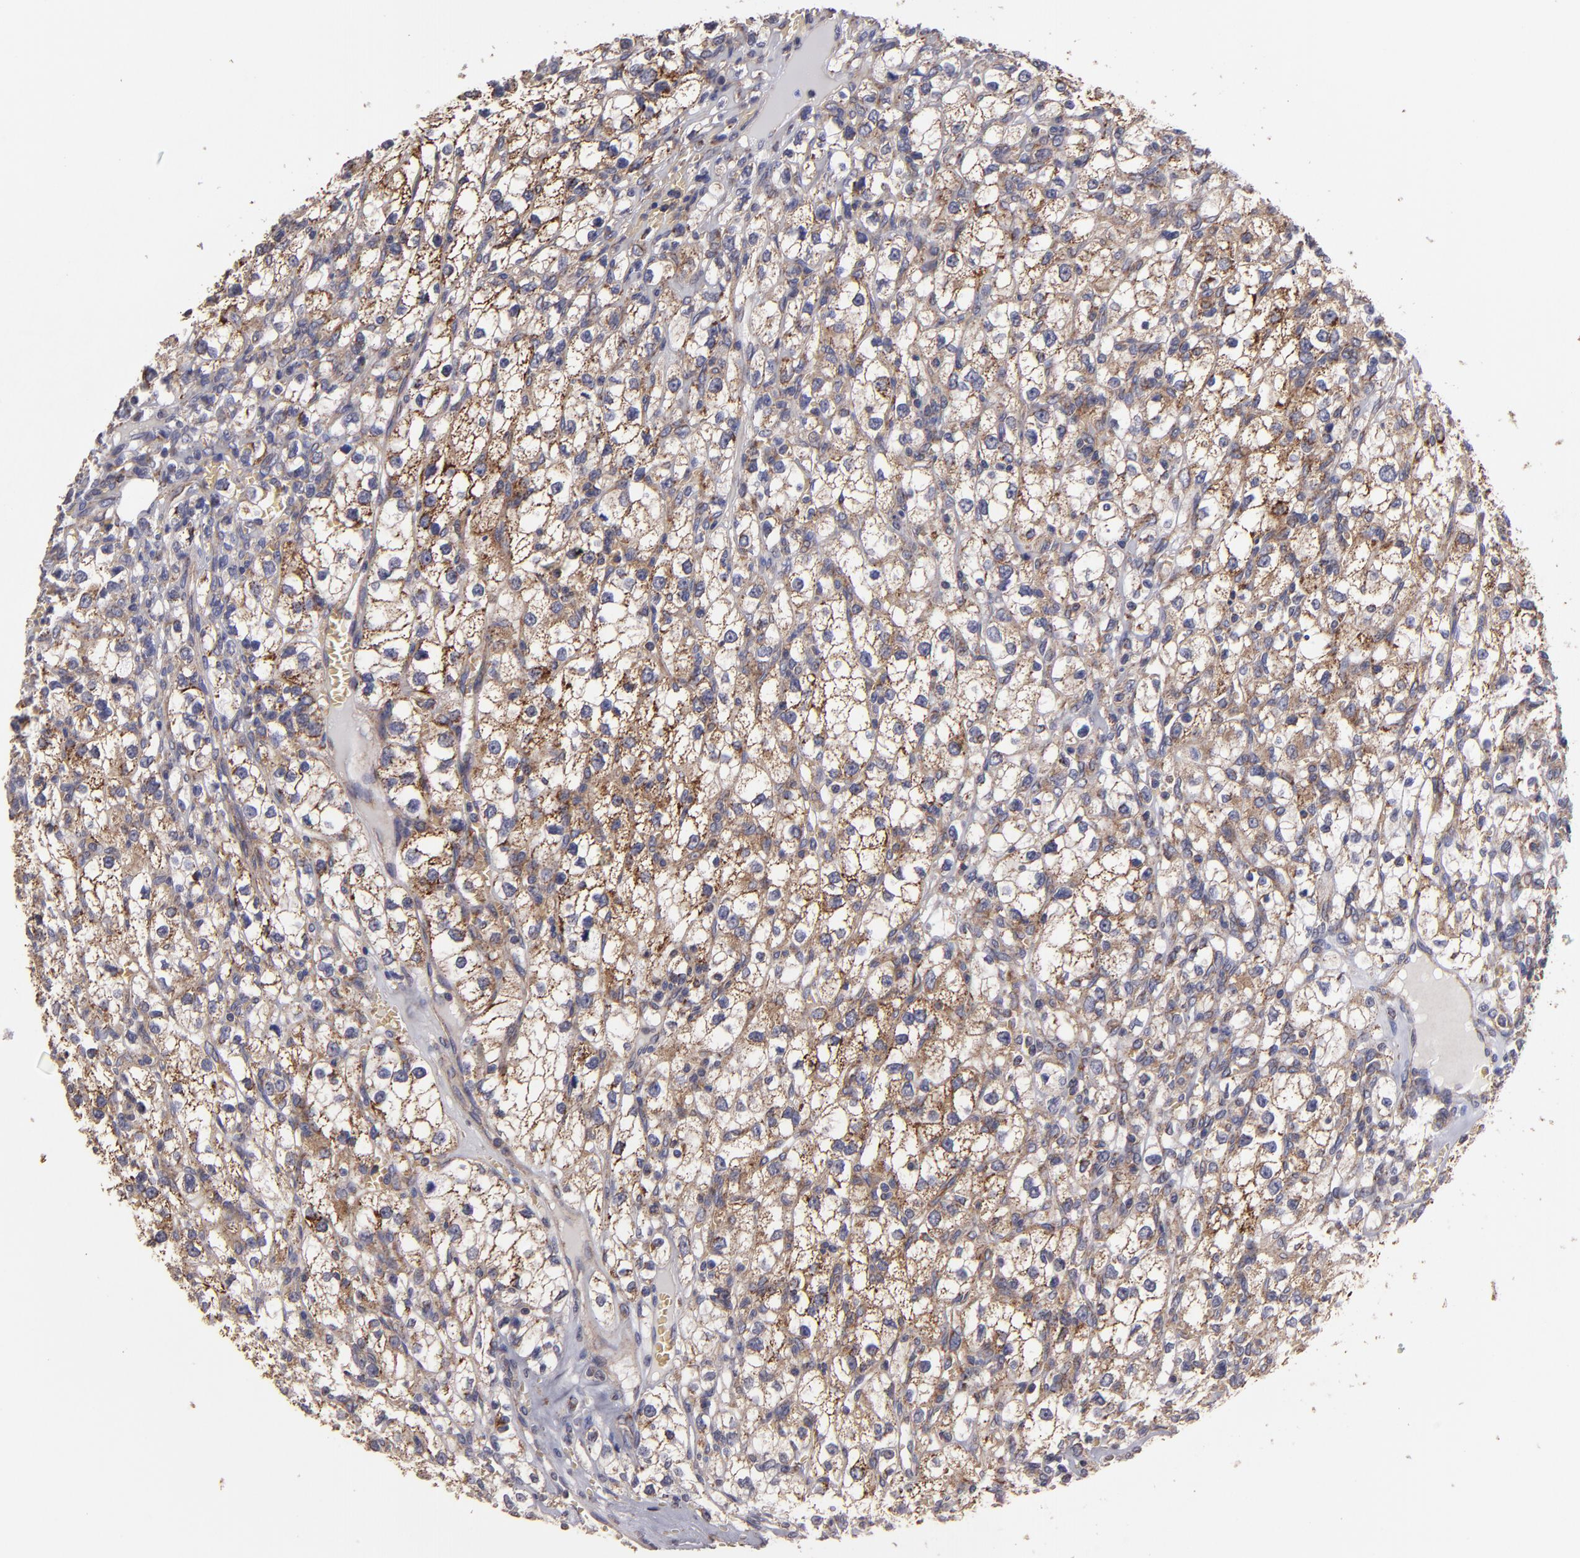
{"staining": {"intensity": "moderate", "quantity": ">75%", "location": "cytoplasmic/membranous"}, "tissue": "renal cancer", "cell_type": "Tumor cells", "image_type": "cancer", "snomed": [{"axis": "morphology", "description": "Adenocarcinoma, NOS"}, {"axis": "topography", "description": "Kidney"}], "caption": "Immunohistochemical staining of renal cancer (adenocarcinoma) reveals medium levels of moderate cytoplasmic/membranous staining in approximately >75% of tumor cells.", "gene": "CLTA", "patient": {"sex": "female", "age": 62}}